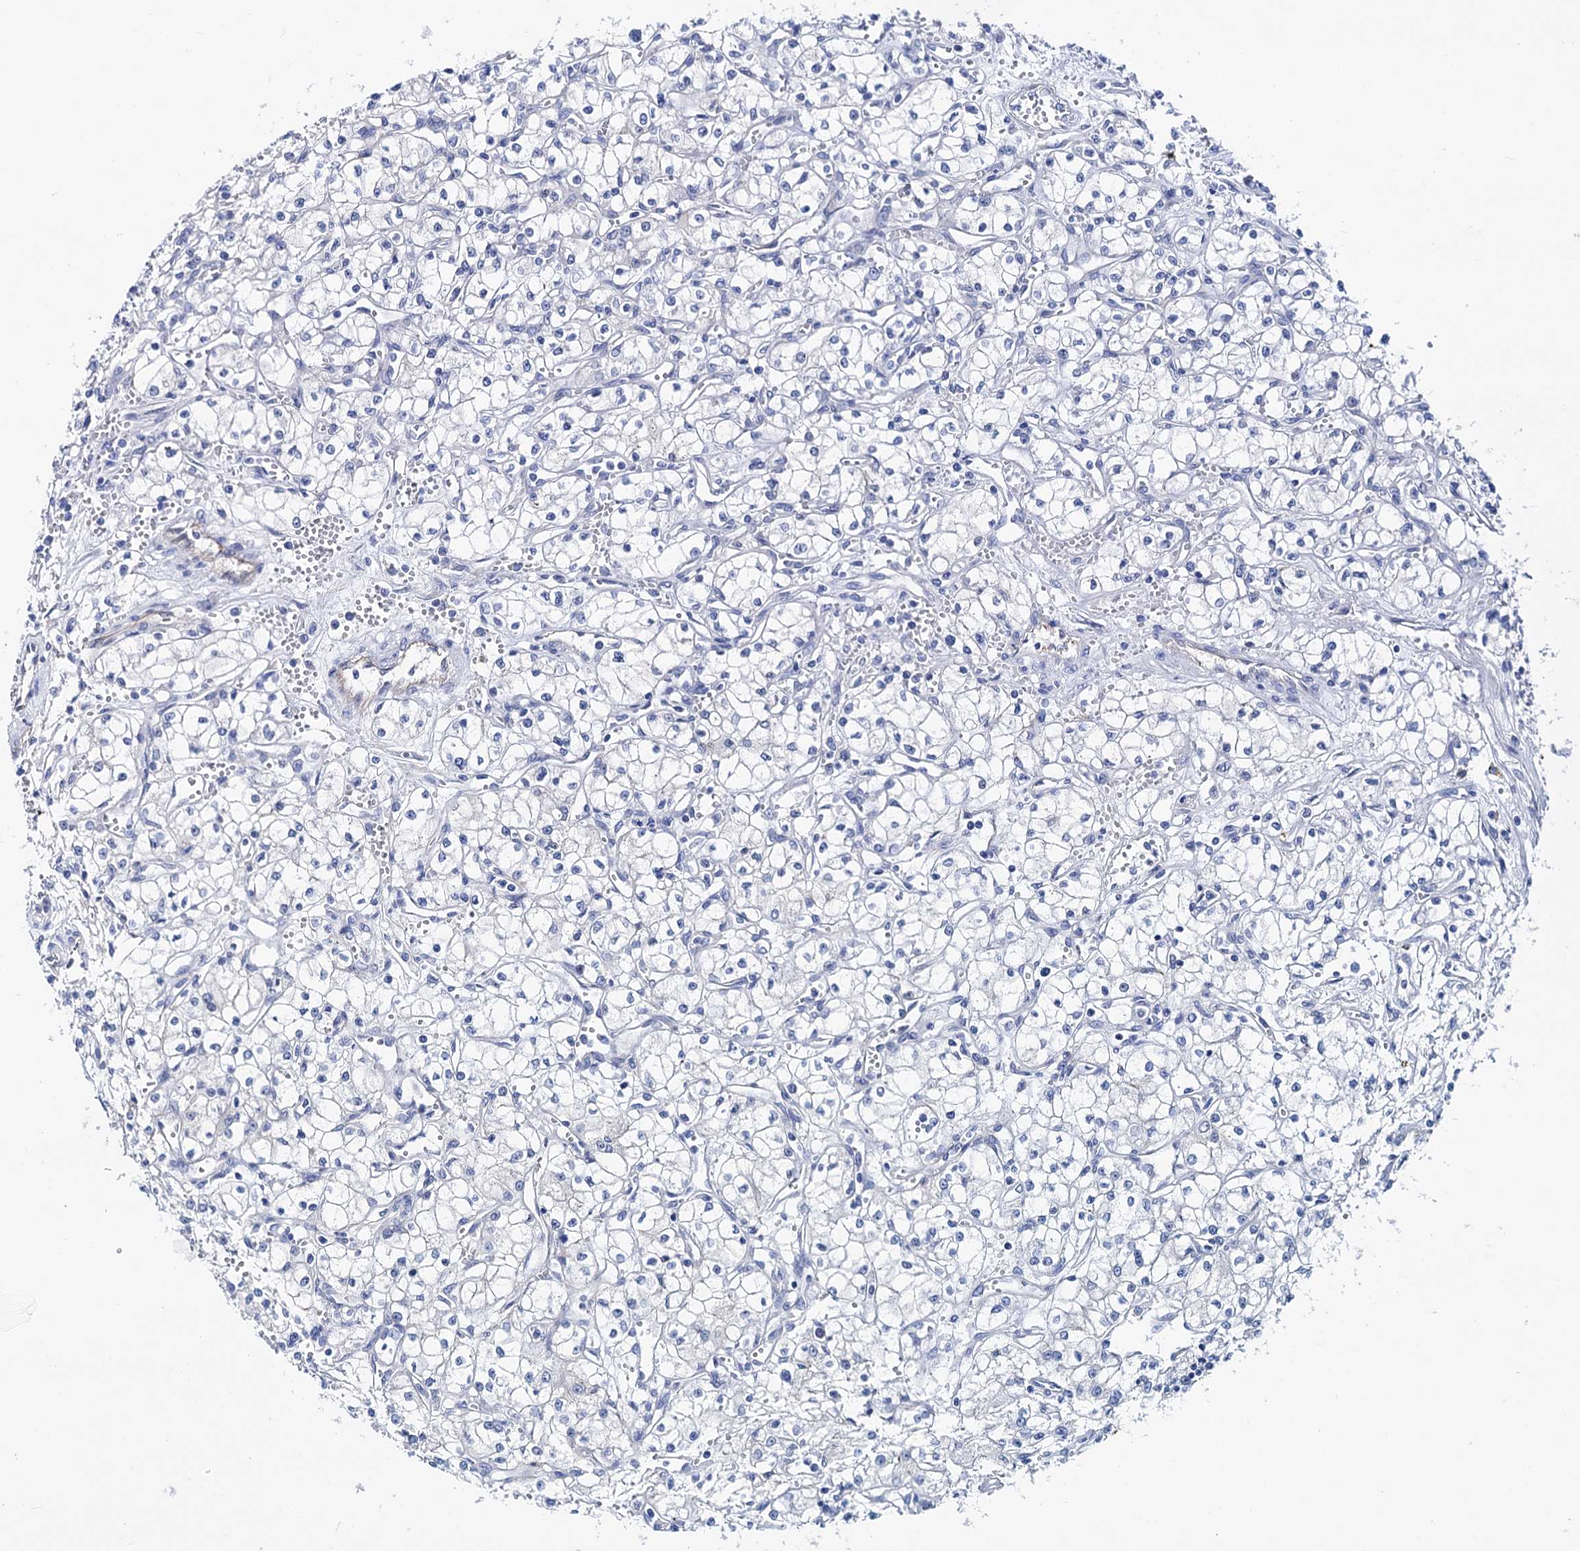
{"staining": {"intensity": "negative", "quantity": "none", "location": "none"}, "tissue": "renal cancer", "cell_type": "Tumor cells", "image_type": "cancer", "snomed": [{"axis": "morphology", "description": "Adenocarcinoma, NOS"}, {"axis": "topography", "description": "Kidney"}], "caption": "The micrograph reveals no staining of tumor cells in renal cancer (adenocarcinoma).", "gene": "SHROOM1", "patient": {"sex": "male", "age": 59}}